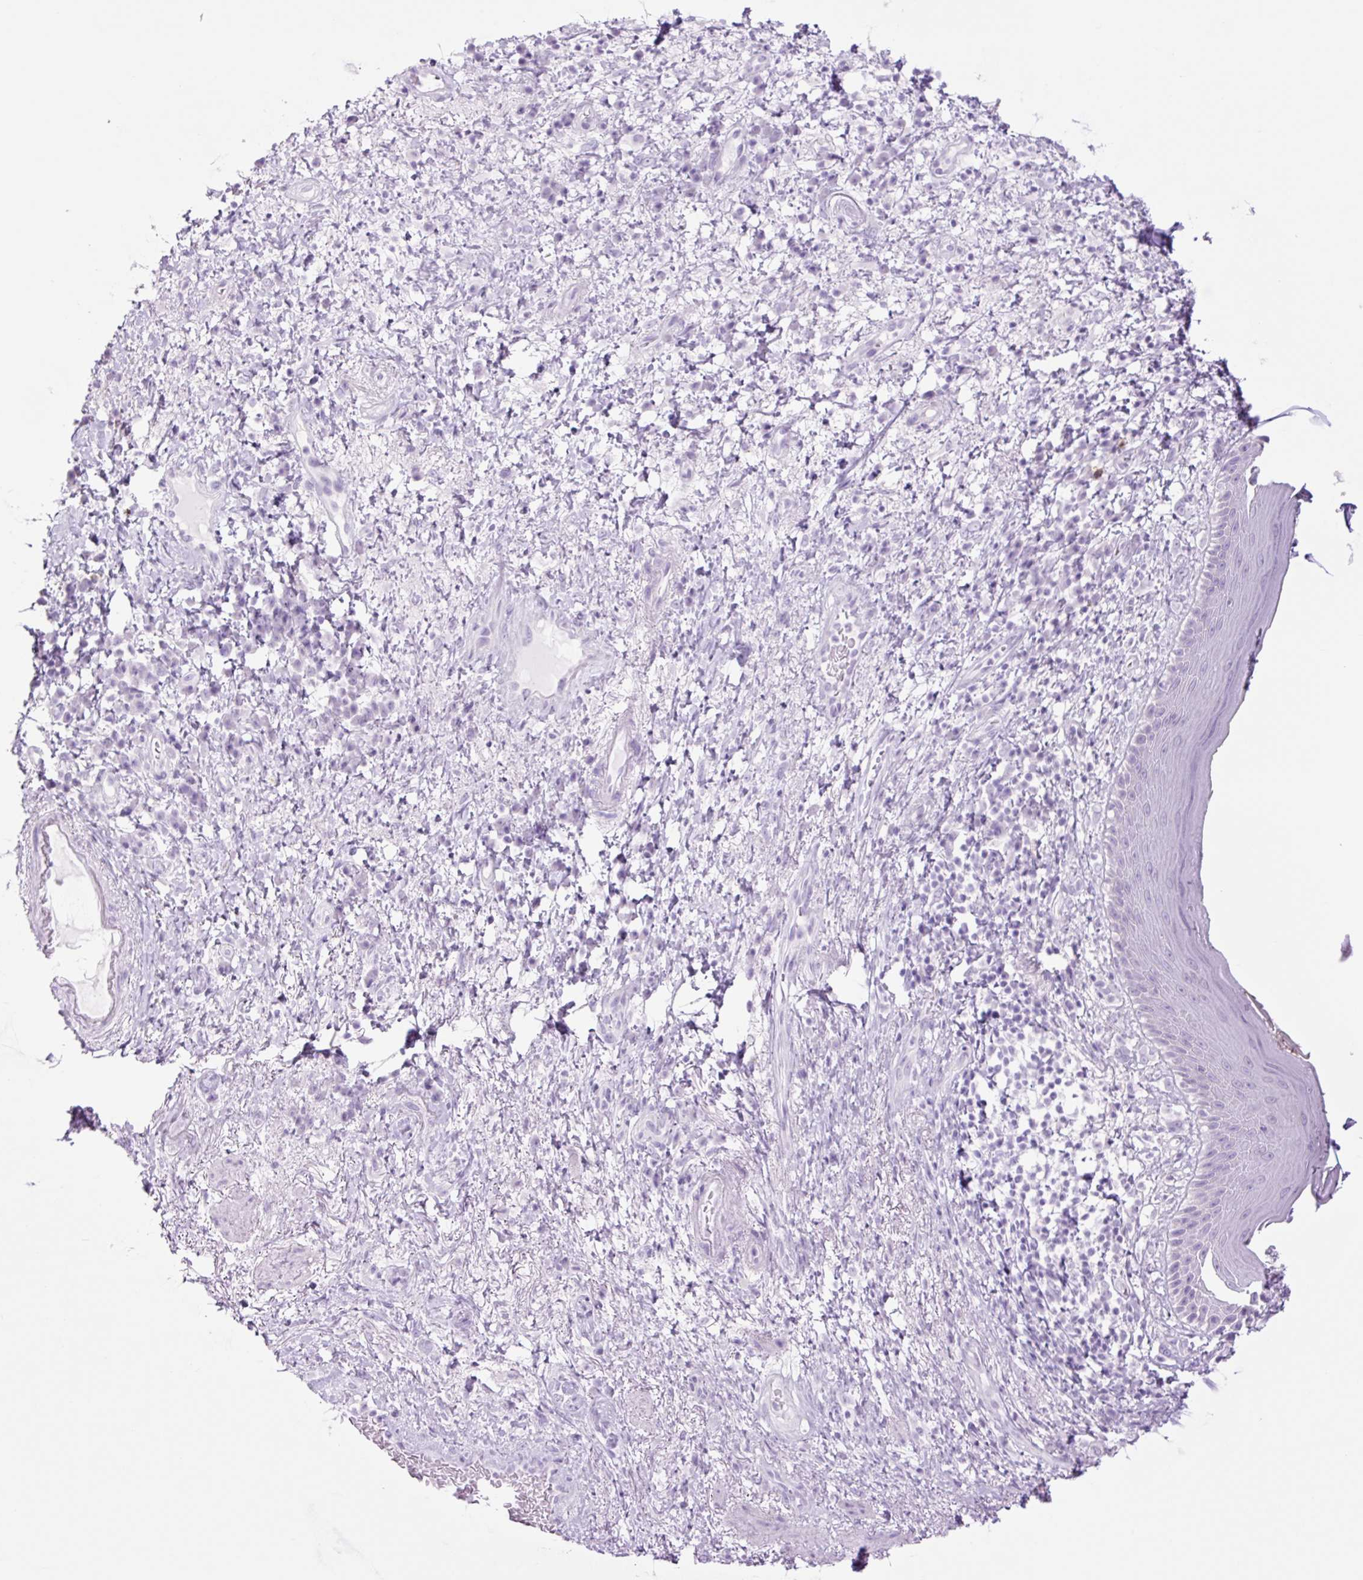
{"staining": {"intensity": "negative", "quantity": "none", "location": "none"}, "tissue": "skin", "cell_type": "Epidermal cells", "image_type": "normal", "snomed": [{"axis": "morphology", "description": "Normal tissue, NOS"}, {"axis": "topography", "description": "Anal"}], "caption": "DAB immunohistochemical staining of unremarkable skin exhibits no significant positivity in epidermal cells. (DAB immunohistochemistry with hematoxylin counter stain).", "gene": "TFF2", "patient": {"sex": "male", "age": 78}}